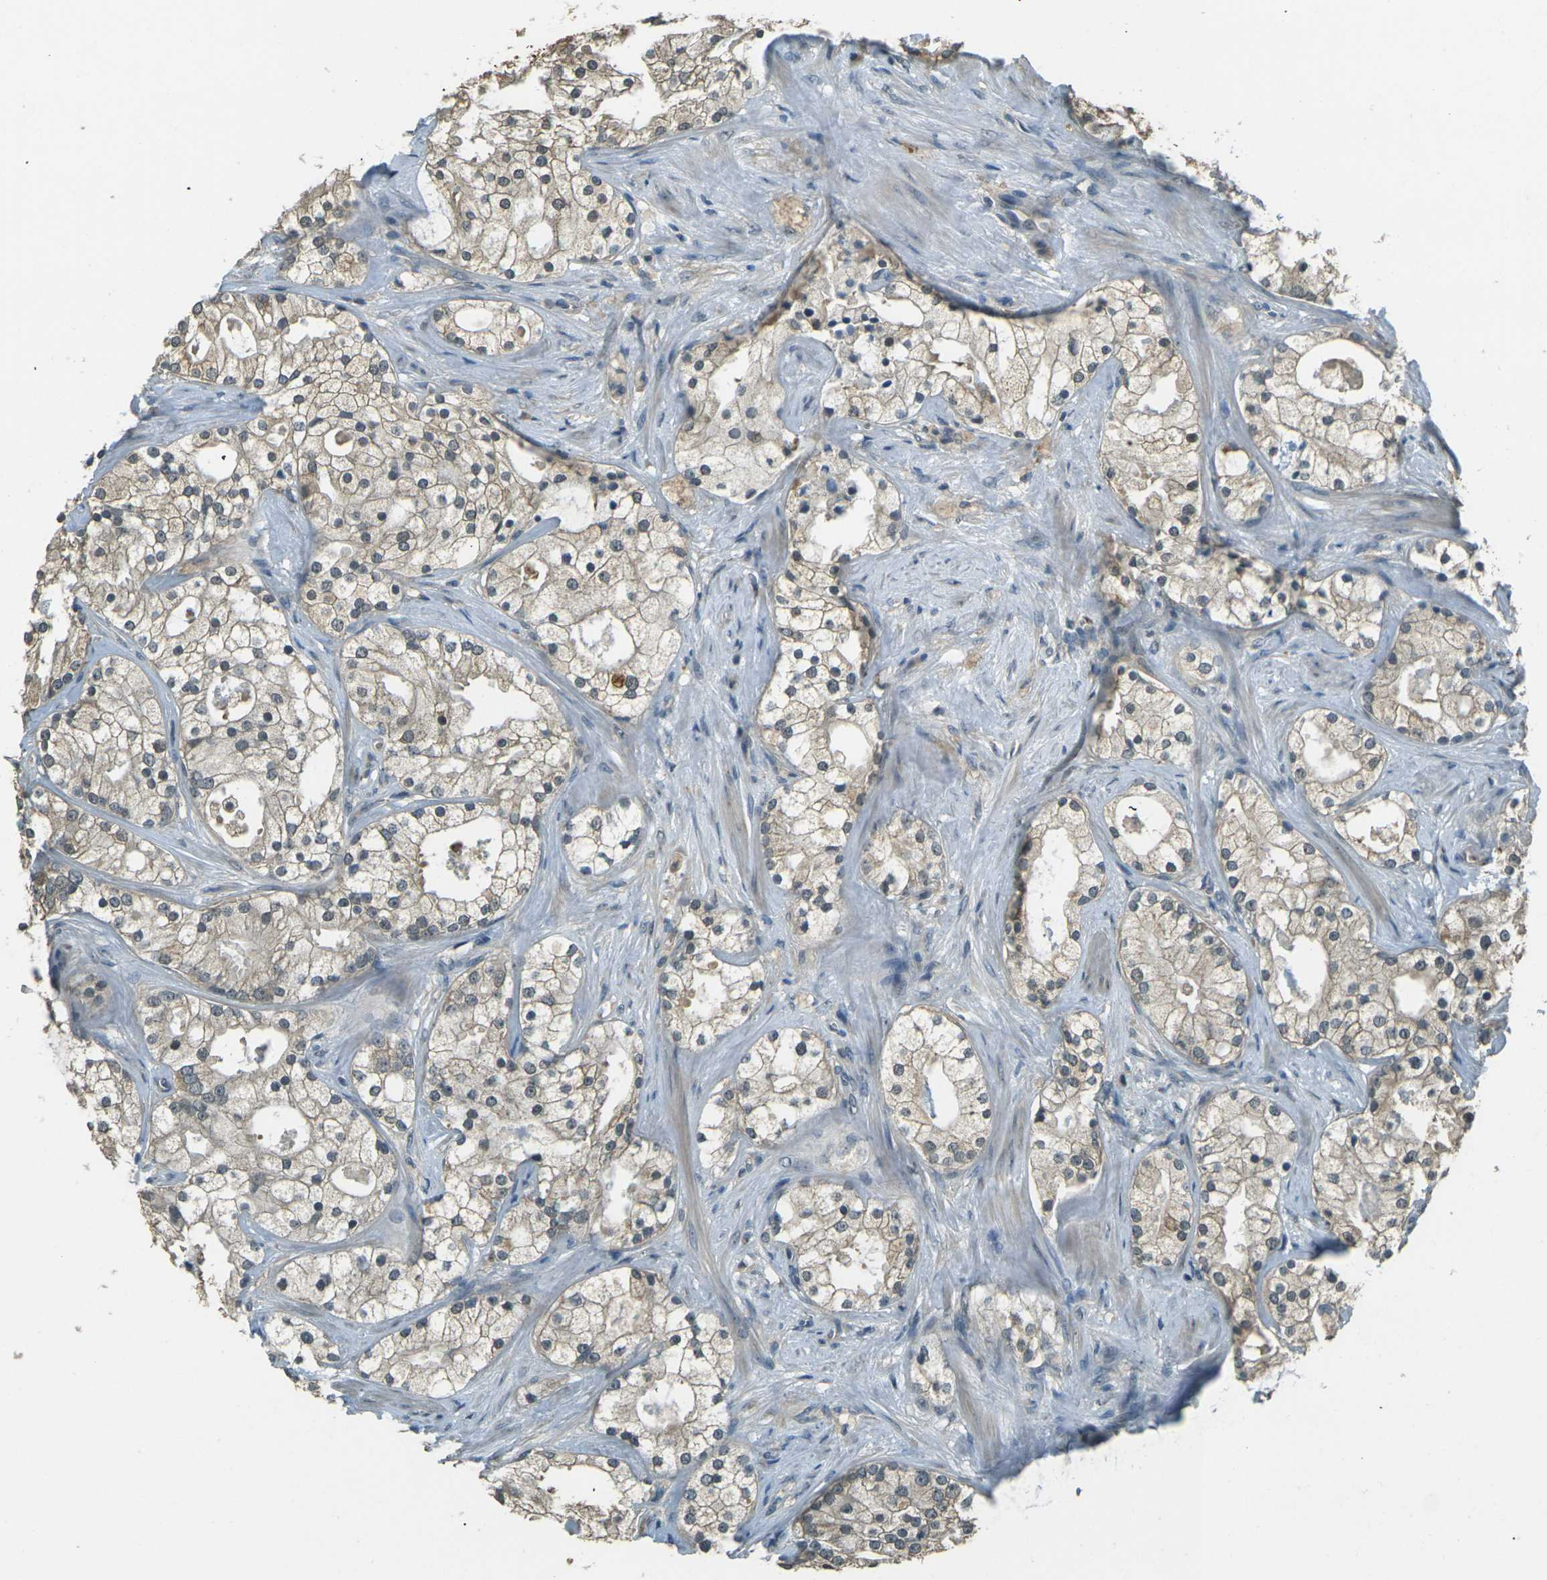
{"staining": {"intensity": "weak", "quantity": ">75%", "location": "cytoplasmic/membranous"}, "tissue": "prostate cancer", "cell_type": "Tumor cells", "image_type": "cancer", "snomed": [{"axis": "morphology", "description": "Adenocarcinoma, Low grade"}, {"axis": "topography", "description": "Prostate"}], "caption": "Protein analysis of prostate cancer (adenocarcinoma (low-grade)) tissue shows weak cytoplasmic/membranous staining in about >75% of tumor cells.", "gene": "TOR1A", "patient": {"sex": "male", "age": 58}}